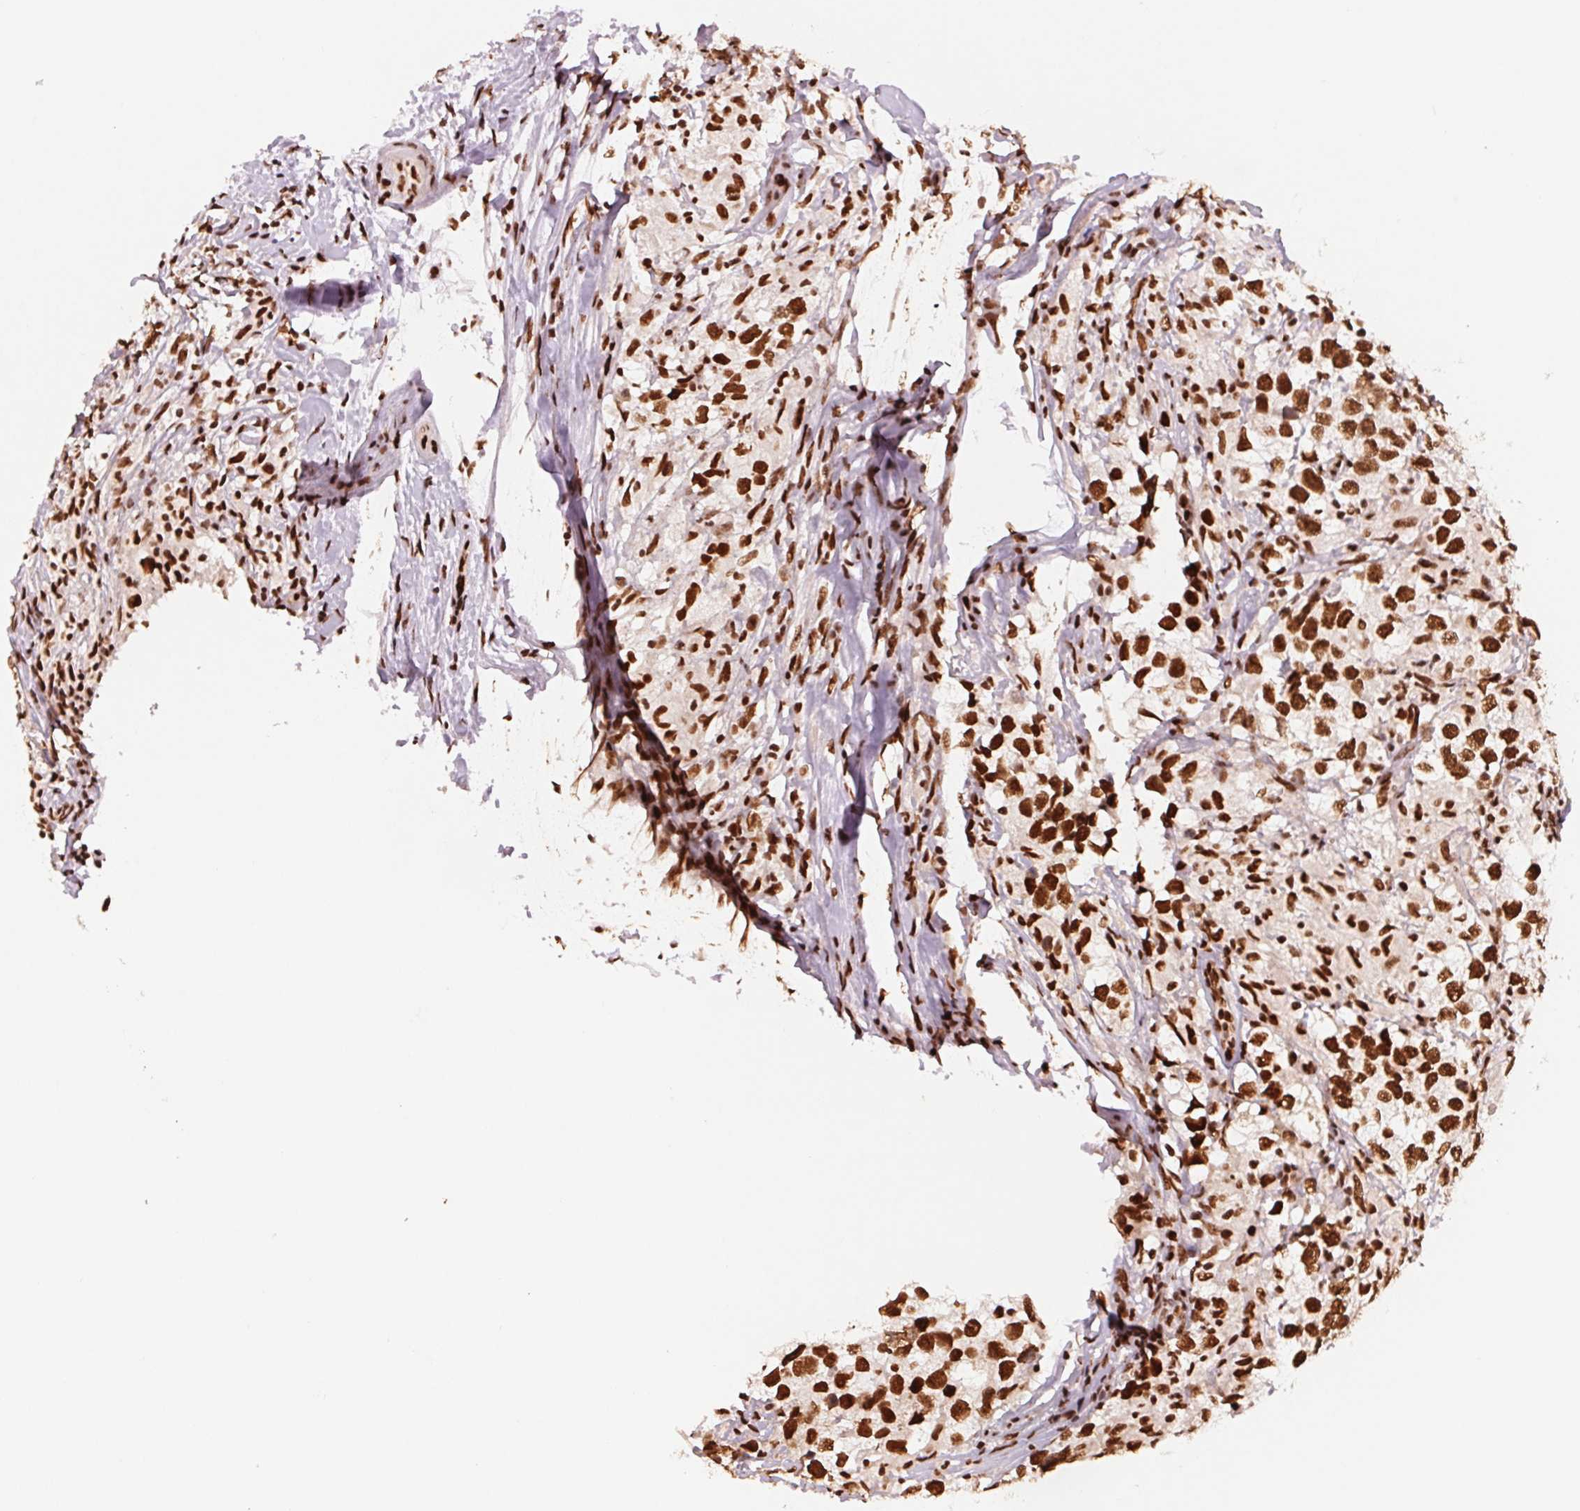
{"staining": {"intensity": "strong", "quantity": ">75%", "location": "nuclear"}, "tissue": "testis cancer", "cell_type": "Tumor cells", "image_type": "cancer", "snomed": [{"axis": "morphology", "description": "Seminoma, NOS"}, {"axis": "topography", "description": "Testis"}], "caption": "Strong nuclear expression is appreciated in about >75% of tumor cells in testis cancer (seminoma).", "gene": "TTLL9", "patient": {"sex": "male", "age": 46}}